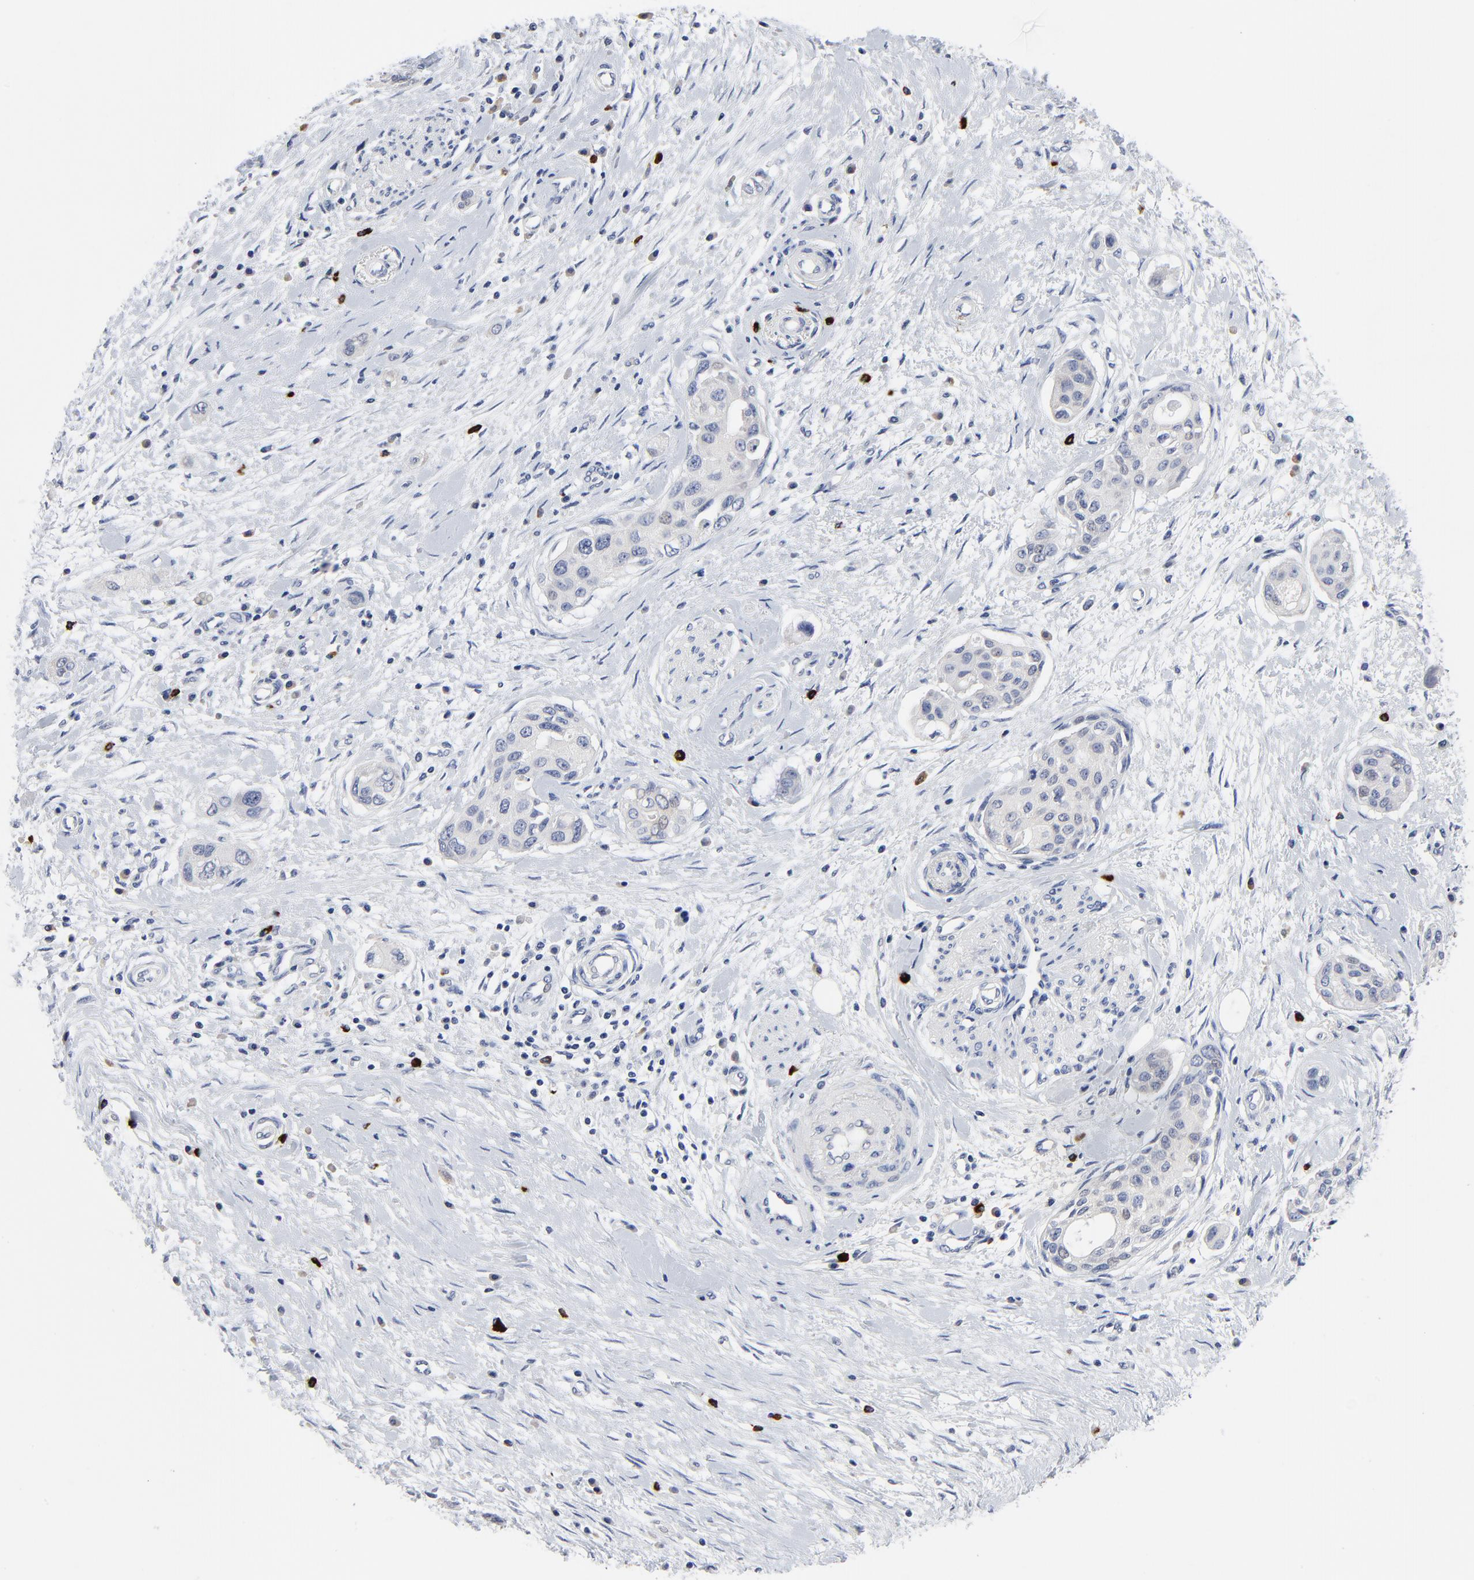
{"staining": {"intensity": "negative", "quantity": "none", "location": "none"}, "tissue": "pancreatic cancer", "cell_type": "Tumor cells", "image_type": "cancer", "snomed": [{"axis": "morphology", "description": "Adenocarcinoma, NOS"}, {"axis": "topography", "description": "Pancreas"}], "caption": "Tumor cells are negative for protein expression in human pancreatic adenocarcinoma. (DAB (3,3'-diaminobenzidine) immunohistochemistry (IHC) with hematoxylin counter stain).", "gene": "FBXL5", "patient": {"sex": "female", "age": 60}}